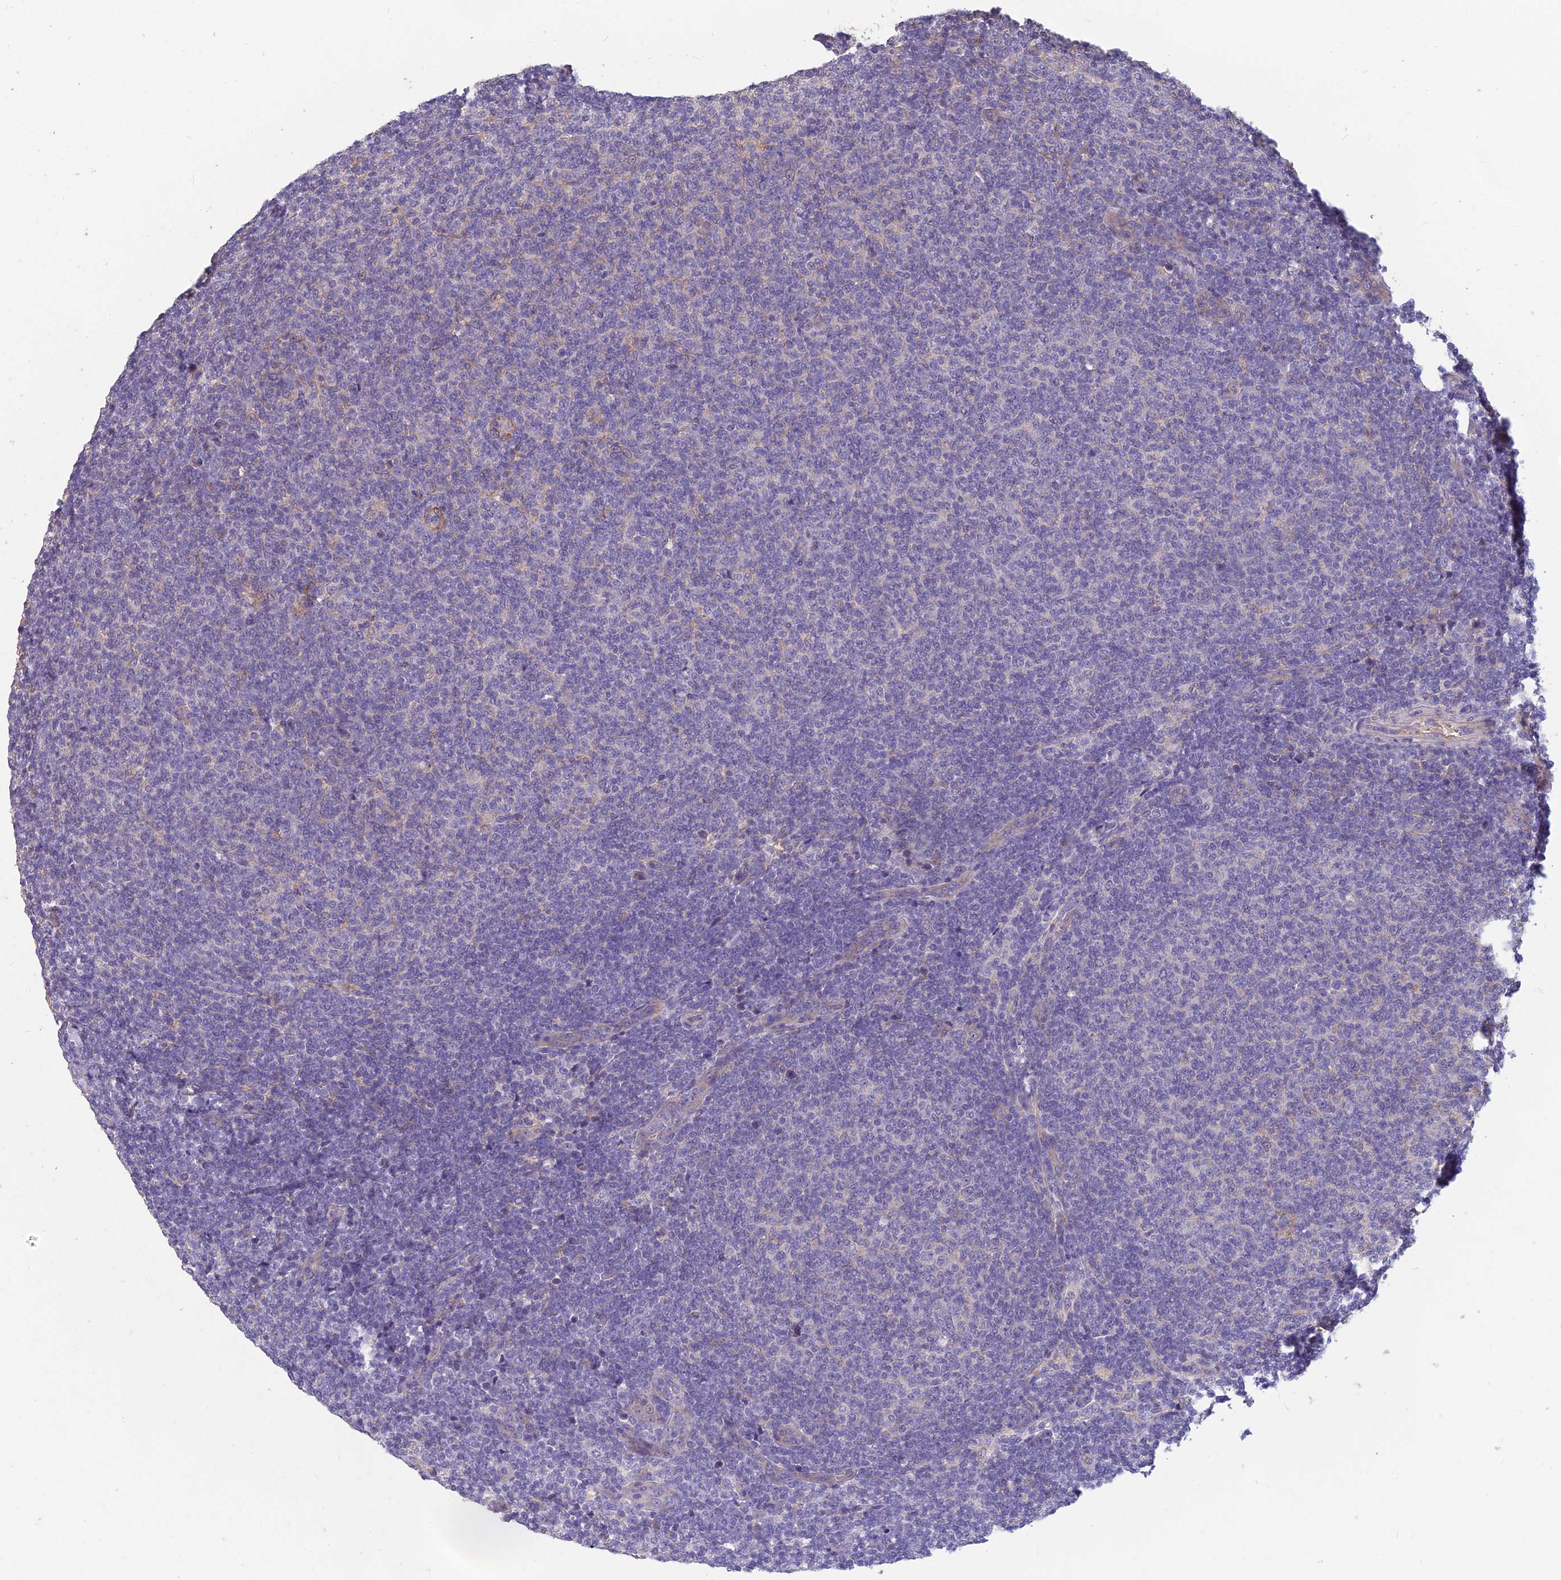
{"staining": {"intensity": "negative", "quantity": "none", "location": "none"}, "tissue": "lymphoma", "cell_type": "Tumor cells", "image_type": "cancer", "snomed": [{"axis": "morphology", "description": "Malignant lymphoma, non-Hodgkin's type, Low grade"}, {"axis": "topography", "description": "Lymph node"}], "caption": "Tumor cells show no significant staining in low-grade malignant lymphoma, non-Hodgkin's type. (DAB (3,3'-diaminobenzidine) immunohistochemistry, high magnification).", "gene": "CEACAM16", "patient": {"sex": "male", "age": 66}}